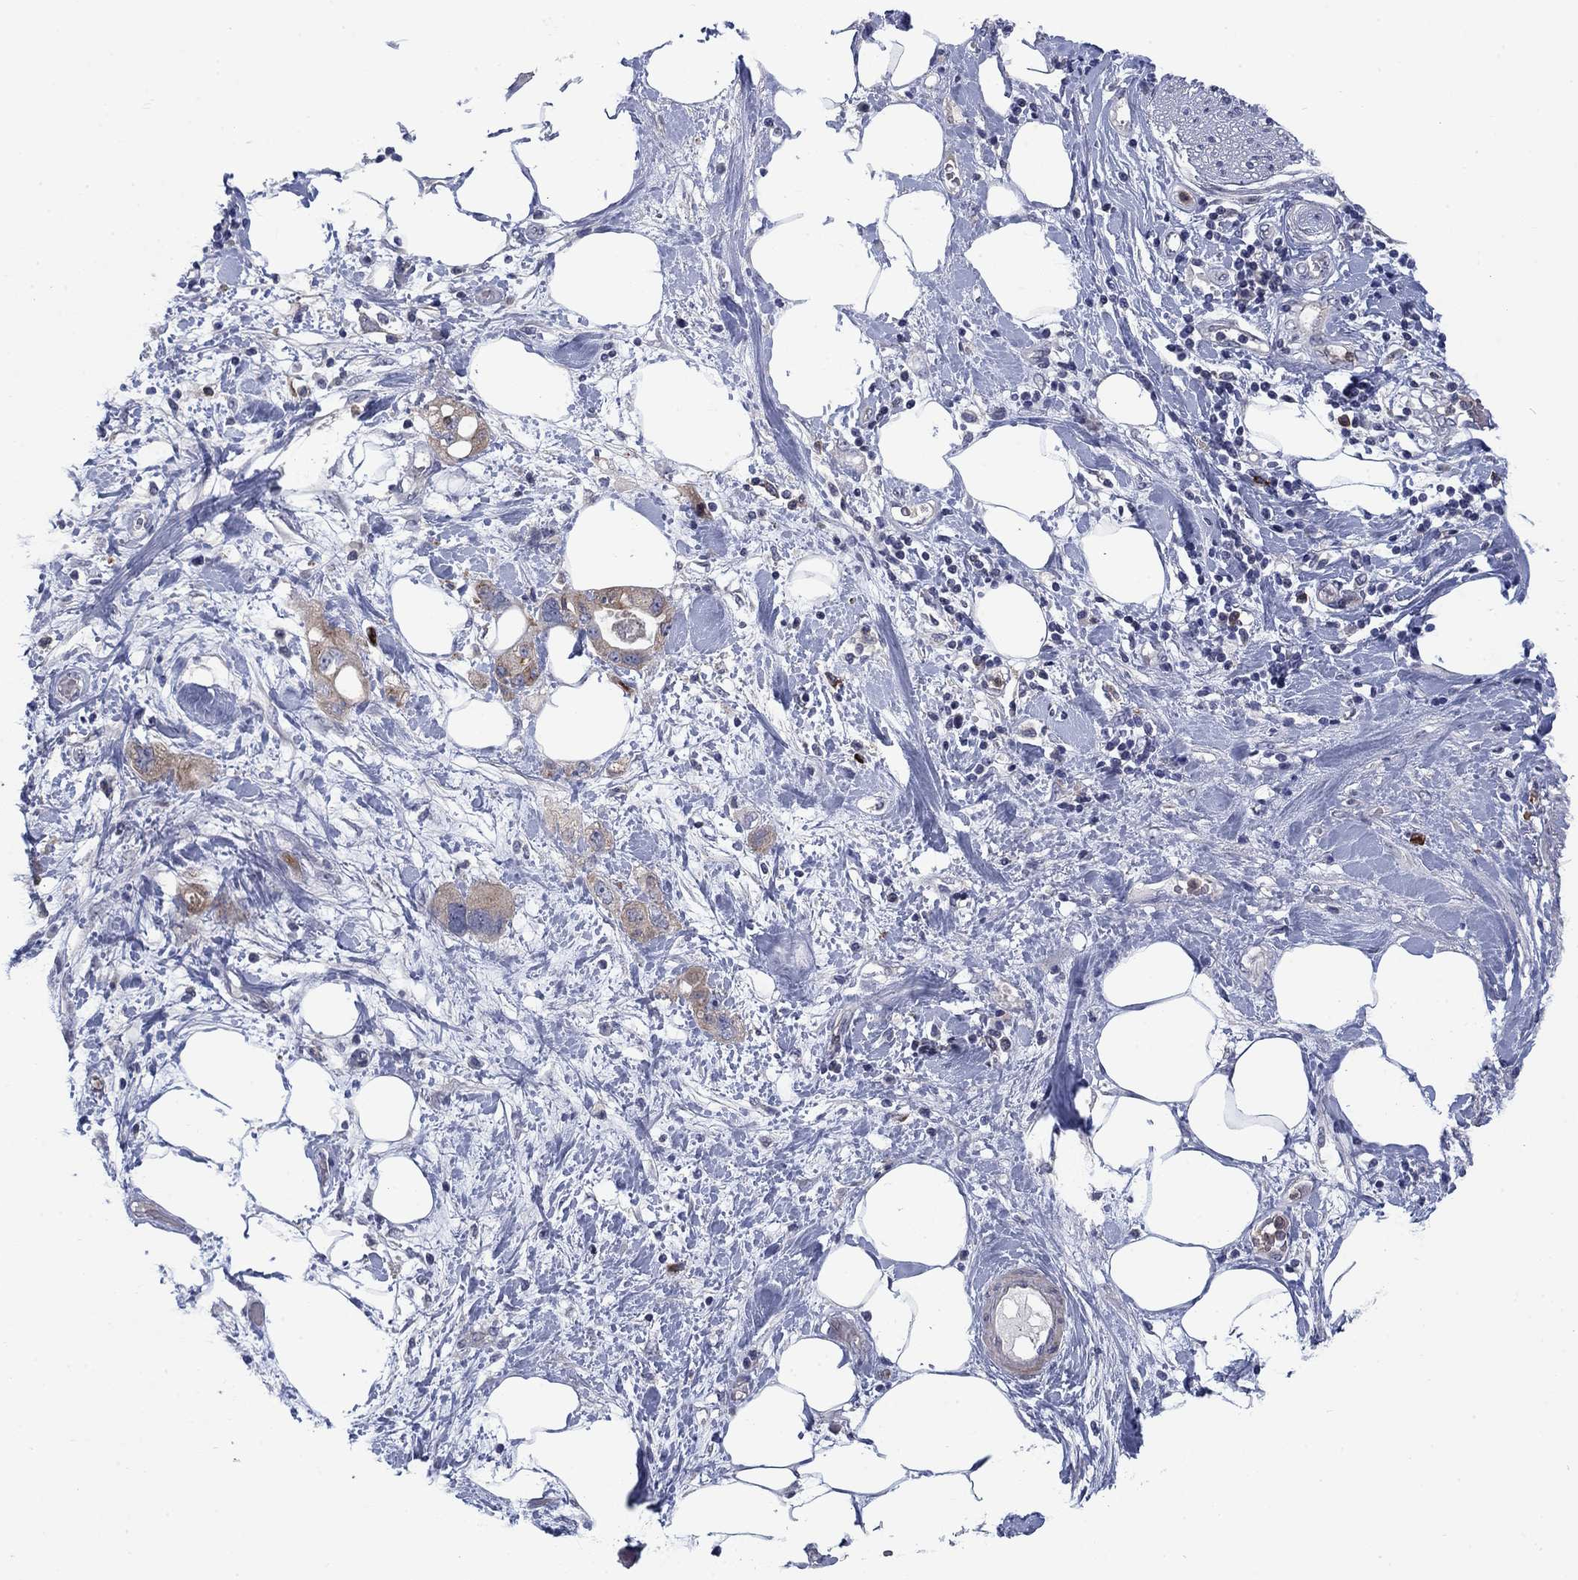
{"staining": {"intensity": "weak", "quantity": "<25%", "location": "cytoplasmic/membranous"}, "tissue": "pancreatic cancer", "cell_type": "Tumor cells", "image_type": "cancer", "snomed": [{"axis": "morphology", "description": "Adenocarcinoma, NOS"}, {"axis": "topography", "description": "Pancreas"}], "caption": "This is an IHC photomicrograph of human pancreatic adenocarcinoma. There is no staining in tumor cells.", "gene": "KIF15", "patient": {"sex": "female", "age": 56}}